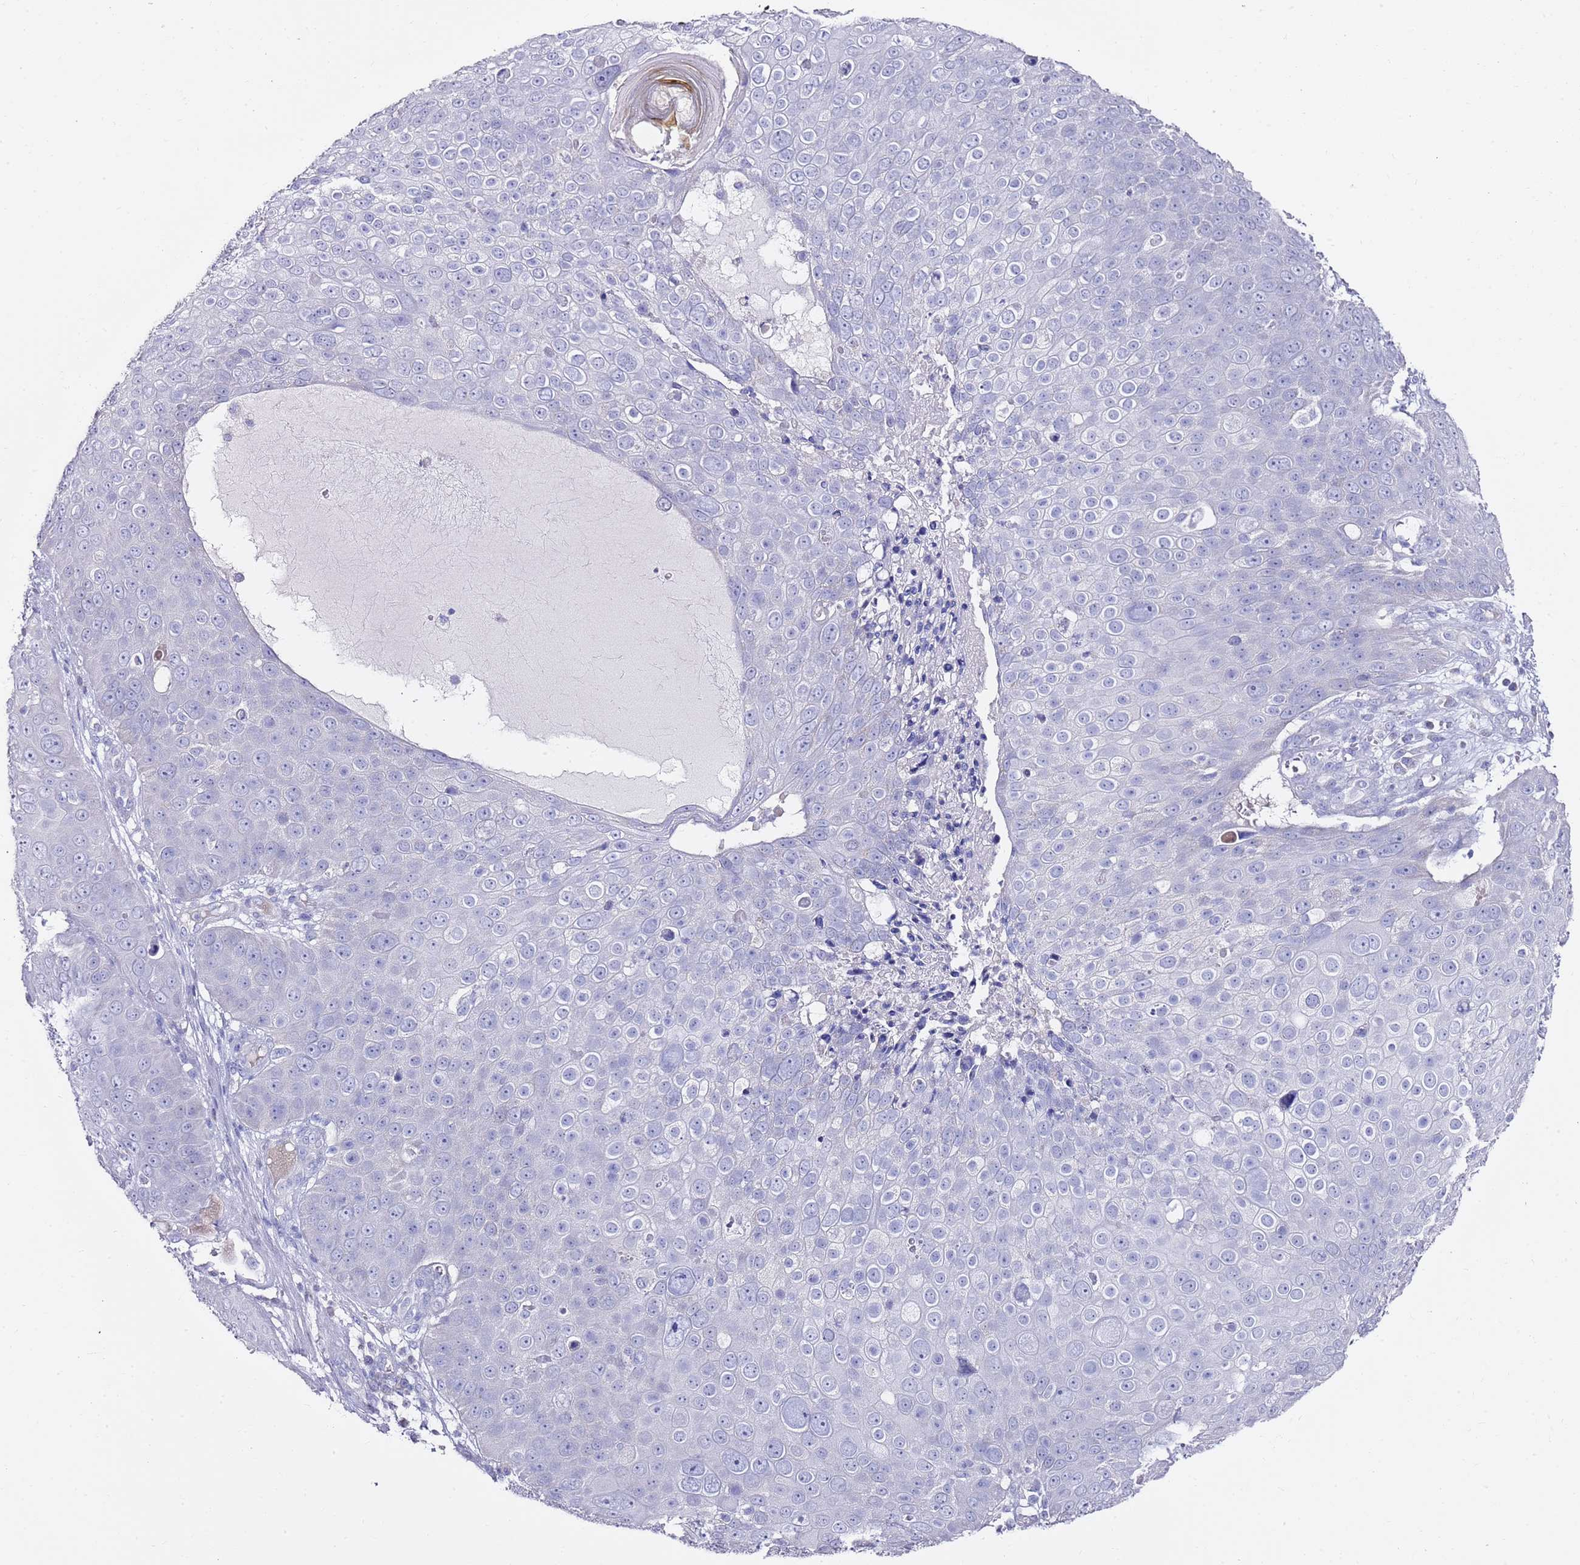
{"staining": {"intensity": "negative", "quantity": "none", "location": "none"}, "tissue": "skin cancer", "cell_type": "Tumor cells", "image_type": "cancer", "snomed": [{"axis": "morphology", "description": "Squamous cell carcinoma, NOS"}, {"axis": "topography", "description": "Skin"}], "caption": "Tumor cells show no significant staining in skin squamous cell carcinoma.", "gene": "MYBPC3", "patient": {"sex": "male", "age": 71}}